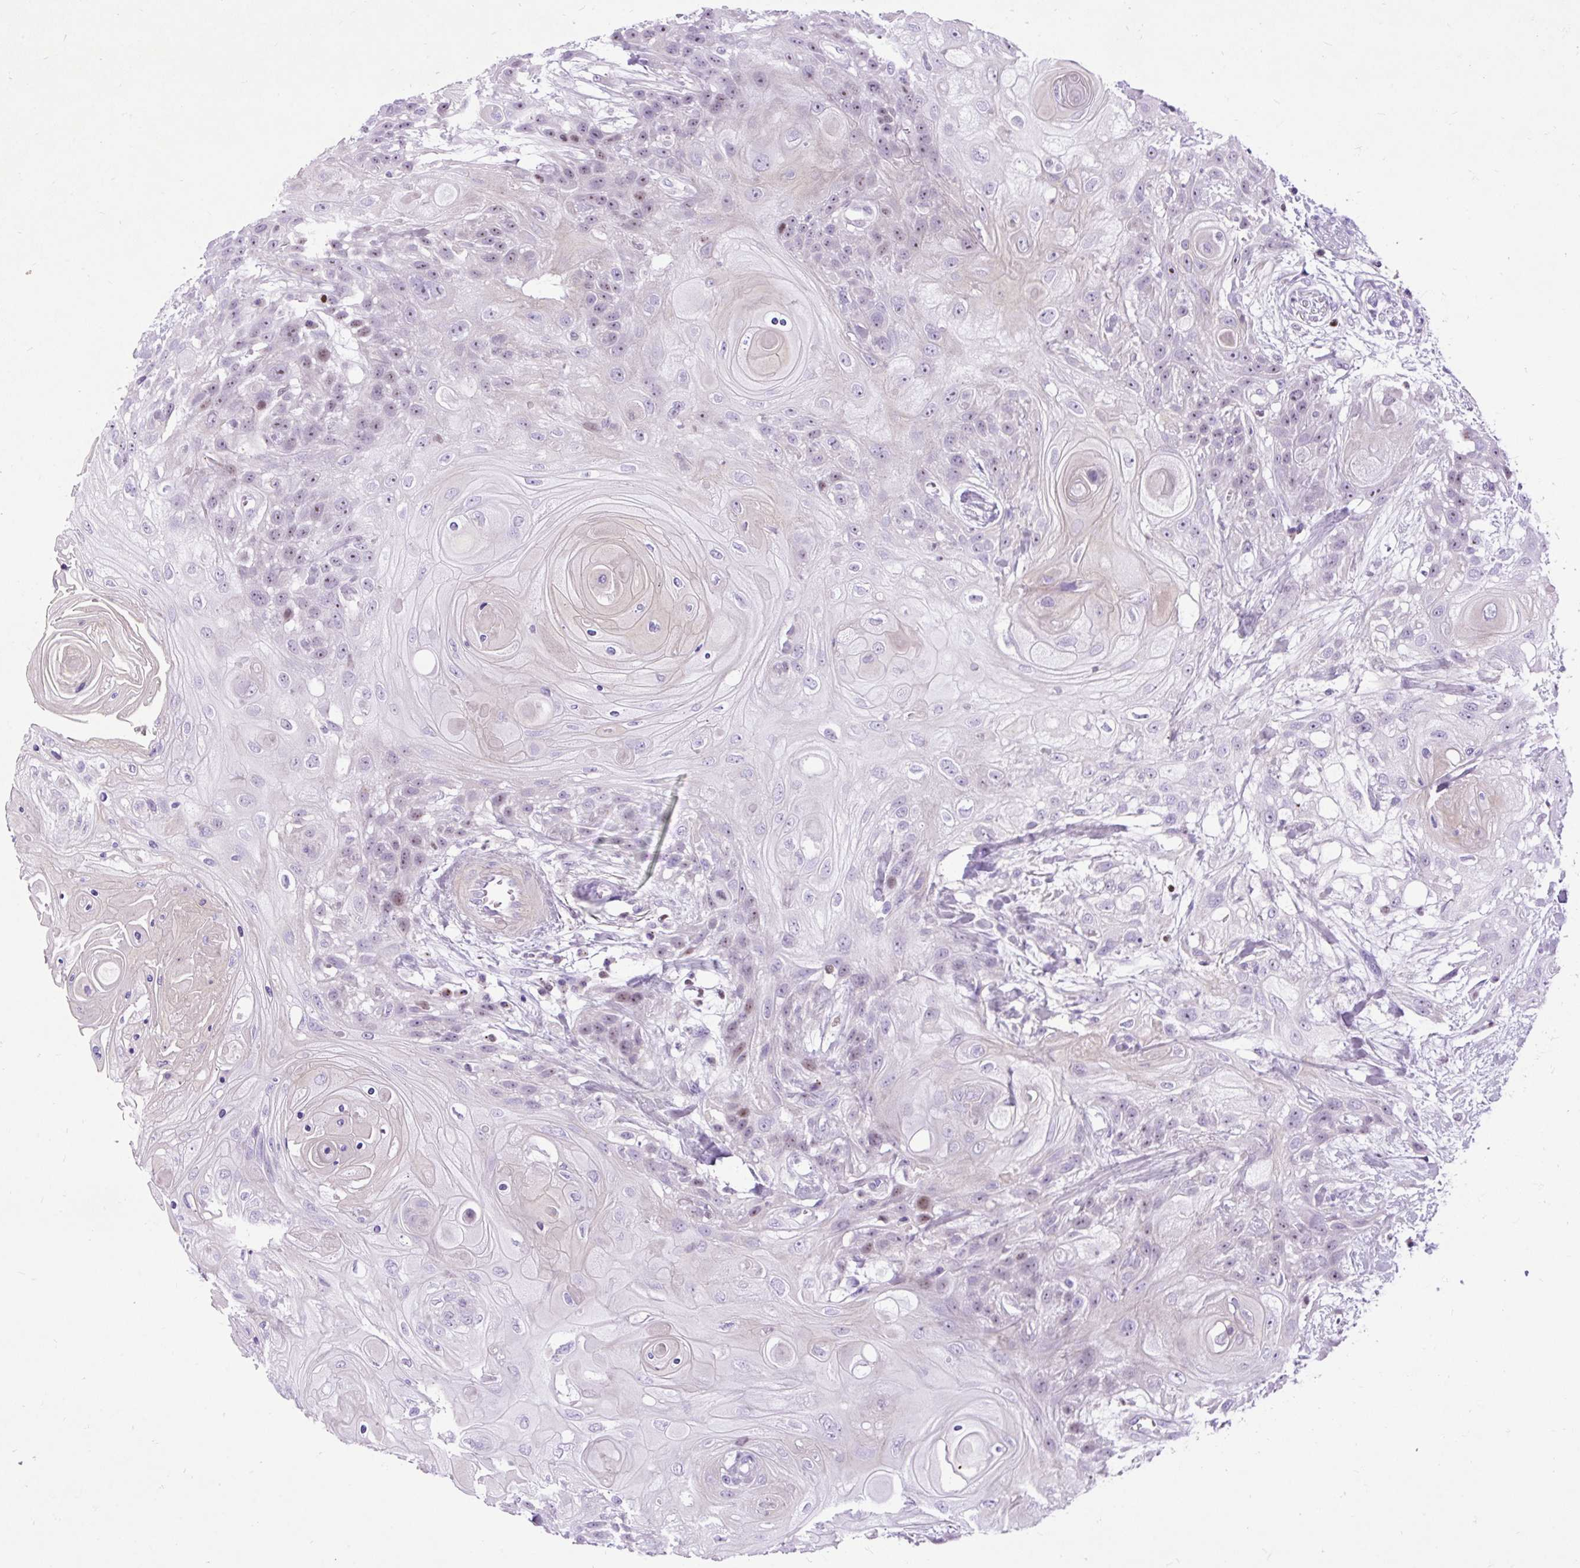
{"staining": {"intensity": "weak", "quantity": "<25%", "location": "nuclear"}, "tissue": "head and neck cancer", "cell_type": "Tumor cells", "image_type": "cancer", "snomed": [{"axis": "morphology", "description": "Squamous cell carcinoma, NOS"}, {"axis": "topography", "description": "Head-Neck"}], "caption": "IHC histopathology image of neoplastic tissue: human head and neck cancer stained with DAB exhibits no significant protein expression in tumor cells. (Stains: DAB IHC with hematoxylin counter stain, Microscopy: brightfield microscopy at high magnification).", "gene": "SPC24", "patient": {"sex": "female", "age": 43}}